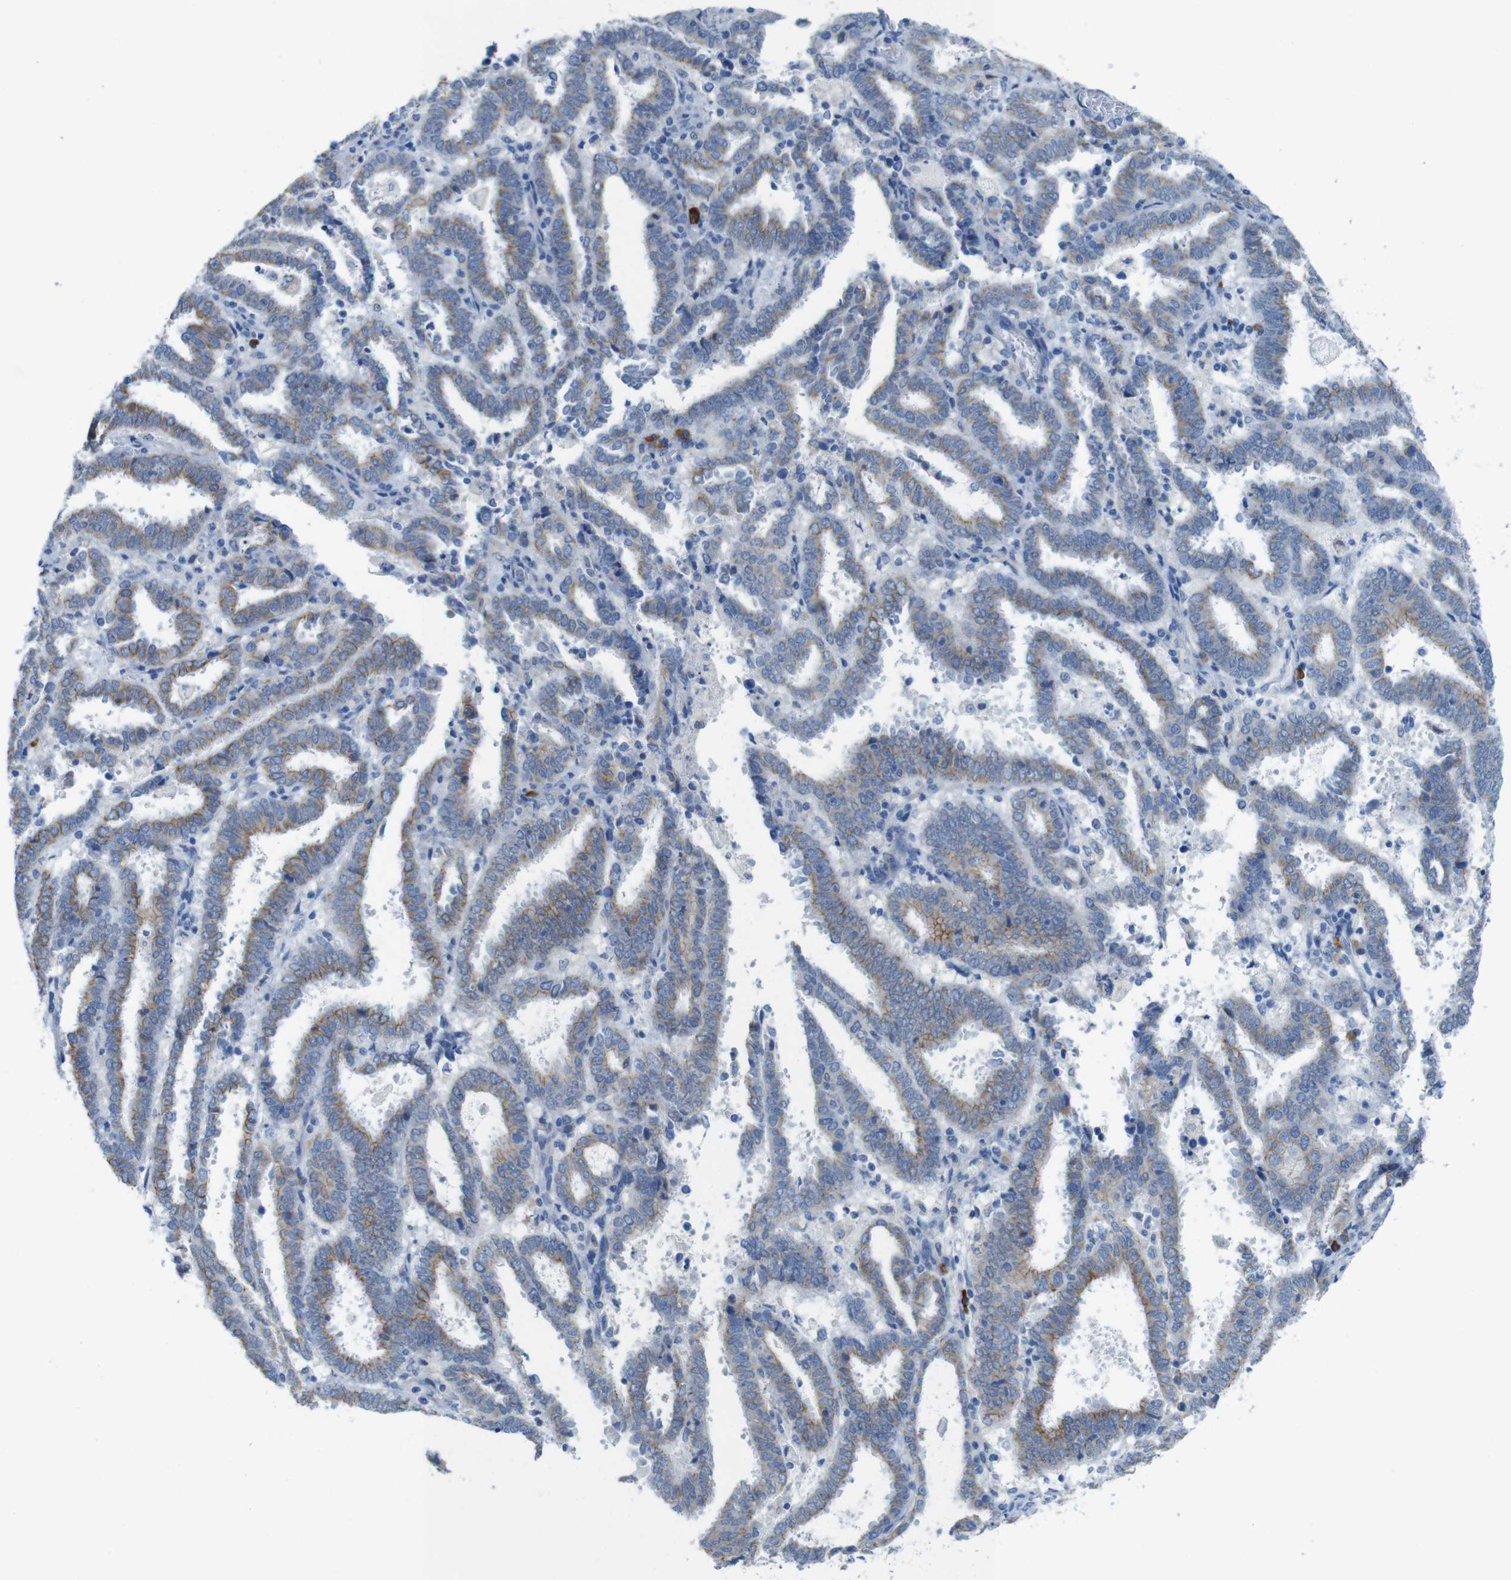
{"staining": {"intensity": "moderate", "quantity": "25%-75%", "location": "cytoplasmic/membranous"}, "tissue": "endometrial cancer", "cell_type": "Tumor cells", "image_type": "cancer", "snomed": [{"axis": "morphology", "description": "Adenocarcinoma, NOS"}, {"axis": "topography", "description": "Uterus"}], "caption": "Protein analysis of endometrial cancer tissue reveals moderate cytoplasmic/membranous staining in about 25%-75% of tumor cells.", "gene": "CLMN", "patient": {"sex": "female", "age": 83}}